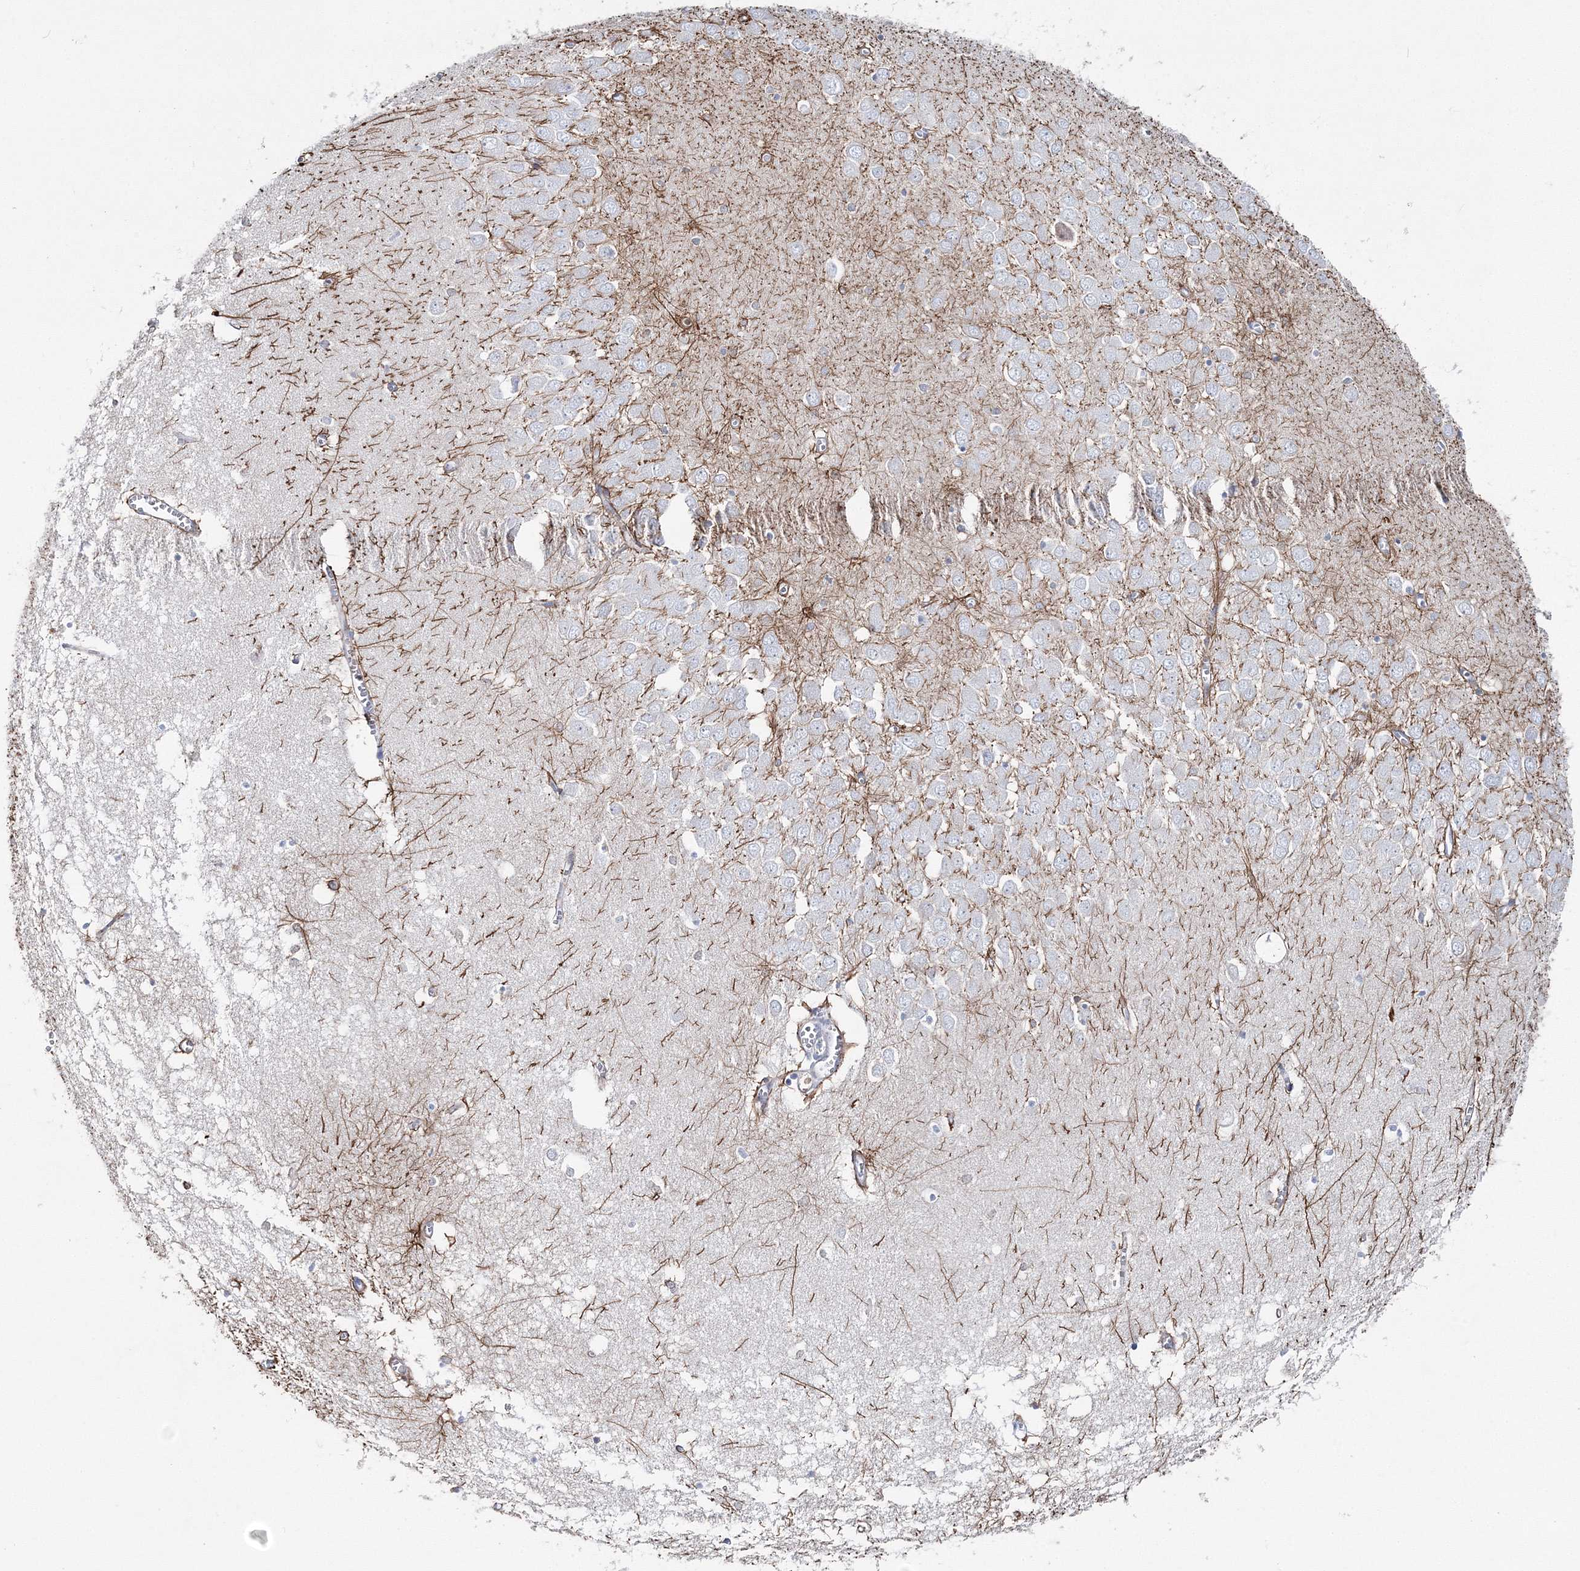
{"staining": {"intensity": "negative", "quantity": "none", "location": "none"}, "tissue": "hippocampus", "cell_type": "Glial cells", "image_type": "normal", "snomed": [{"axis": "morphology", "description": "Normal tissue, NOS"}, {"axis": "topography", "description": "Hippocampus"}], "caption": "IHC of benign human hippocampus reveals no staining in glial cells. (Brightfield microscopy of DAB immunohistochemistry (IHC) at high magnification).", "gene": "HIBCH", "patient": {"sex": "male", "age": 70}}